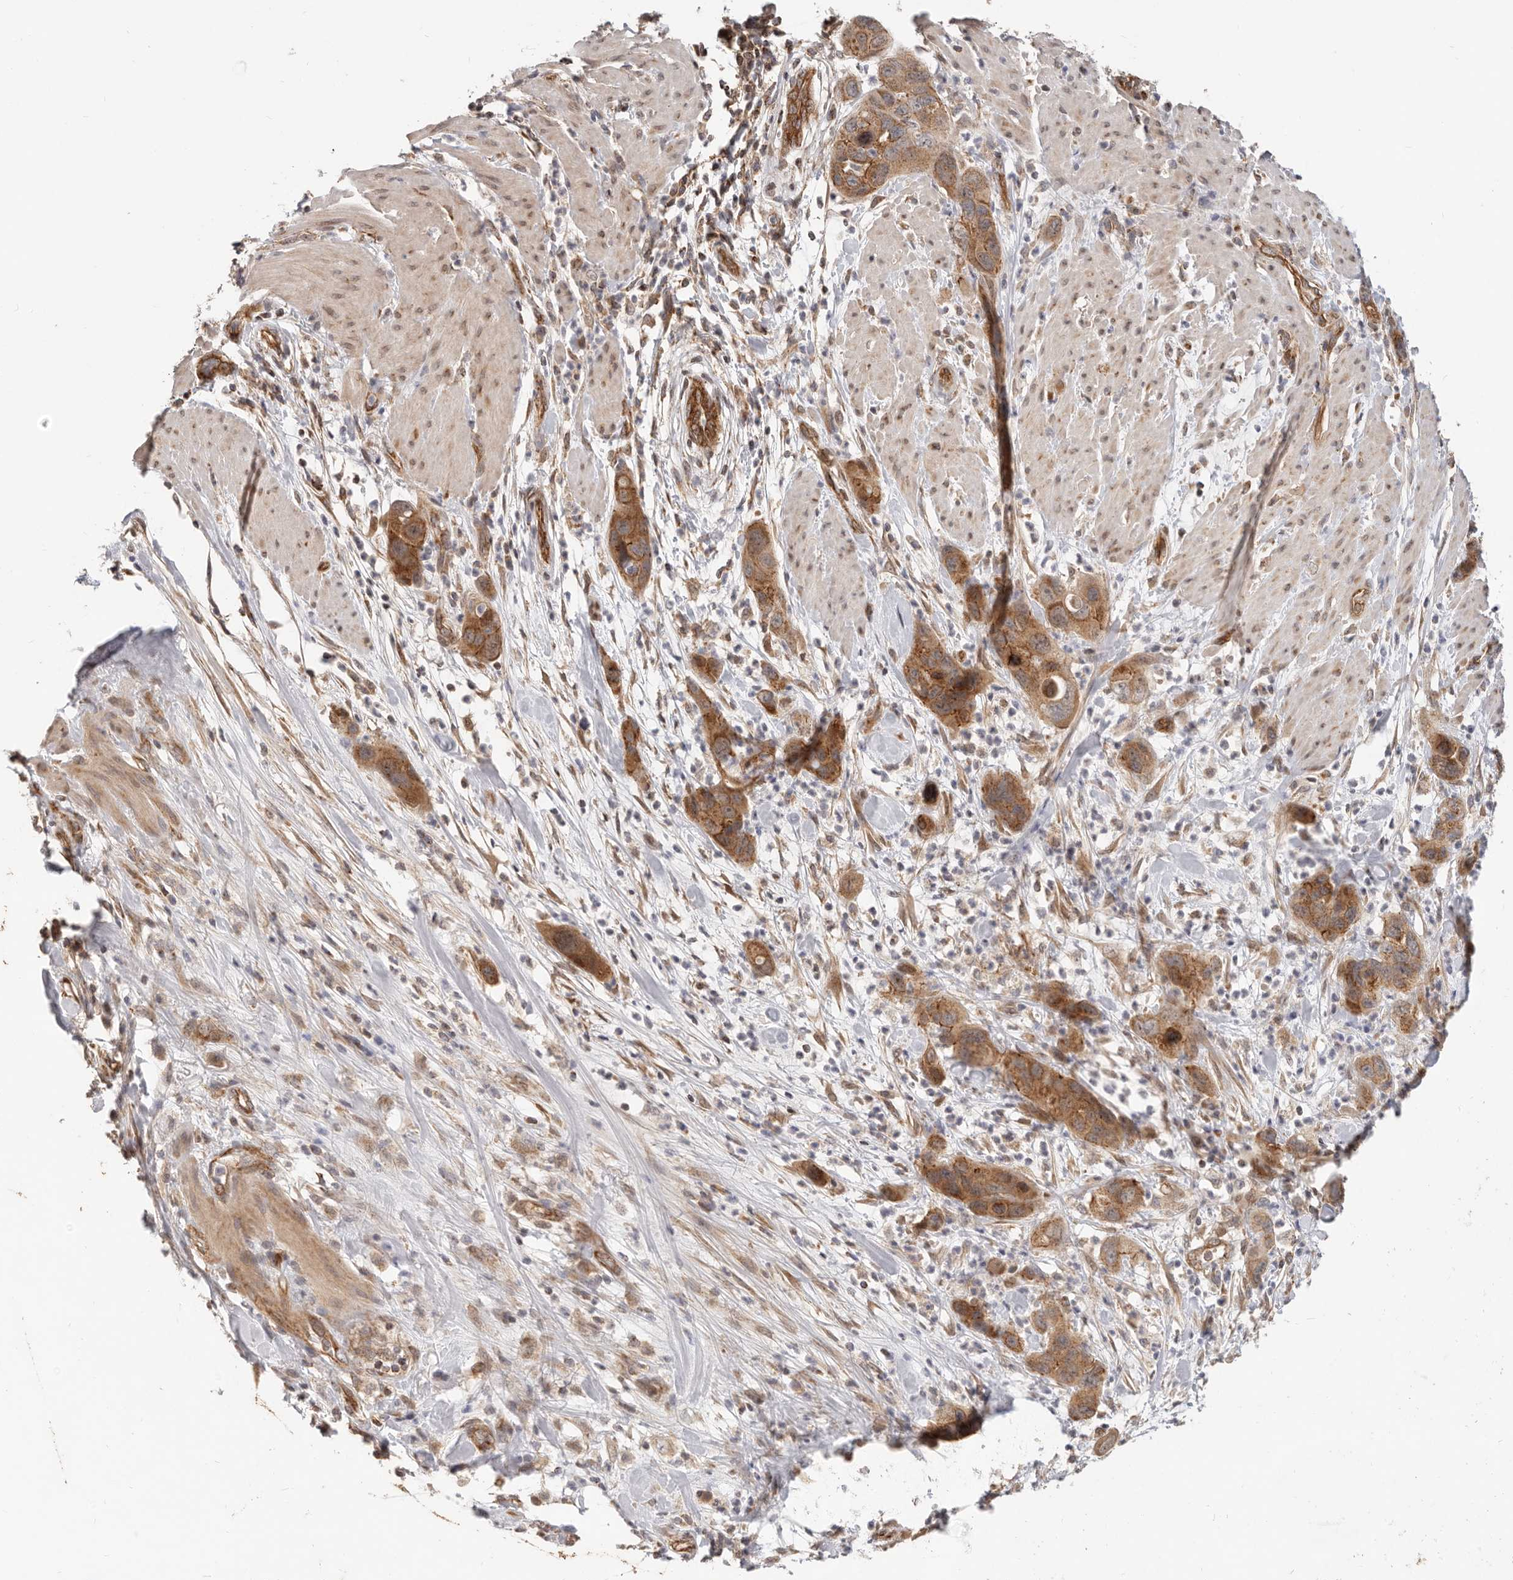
{"staining": {"intensity": "moderate", "quantity": ">75%", "location": "cytoplasmic/membranous"}, "tissue": "pancreatic cancer", "cell_type": "Tumor cells", "image_type": "cancer", "snomed": [{"axis": "morphology", "description": "Adenocarcinoma, NOS"}, {"axis": "topography", "description": "Pancreas"}], "caption": "Pancreatic adenocarcinoma stained with a brown dye reveals moderate cytoplasmic/membranous positive positivity in approximately >75% of tumor cells.", "gene": "USP49", "patient": {"sex": "female", "age": 71}}